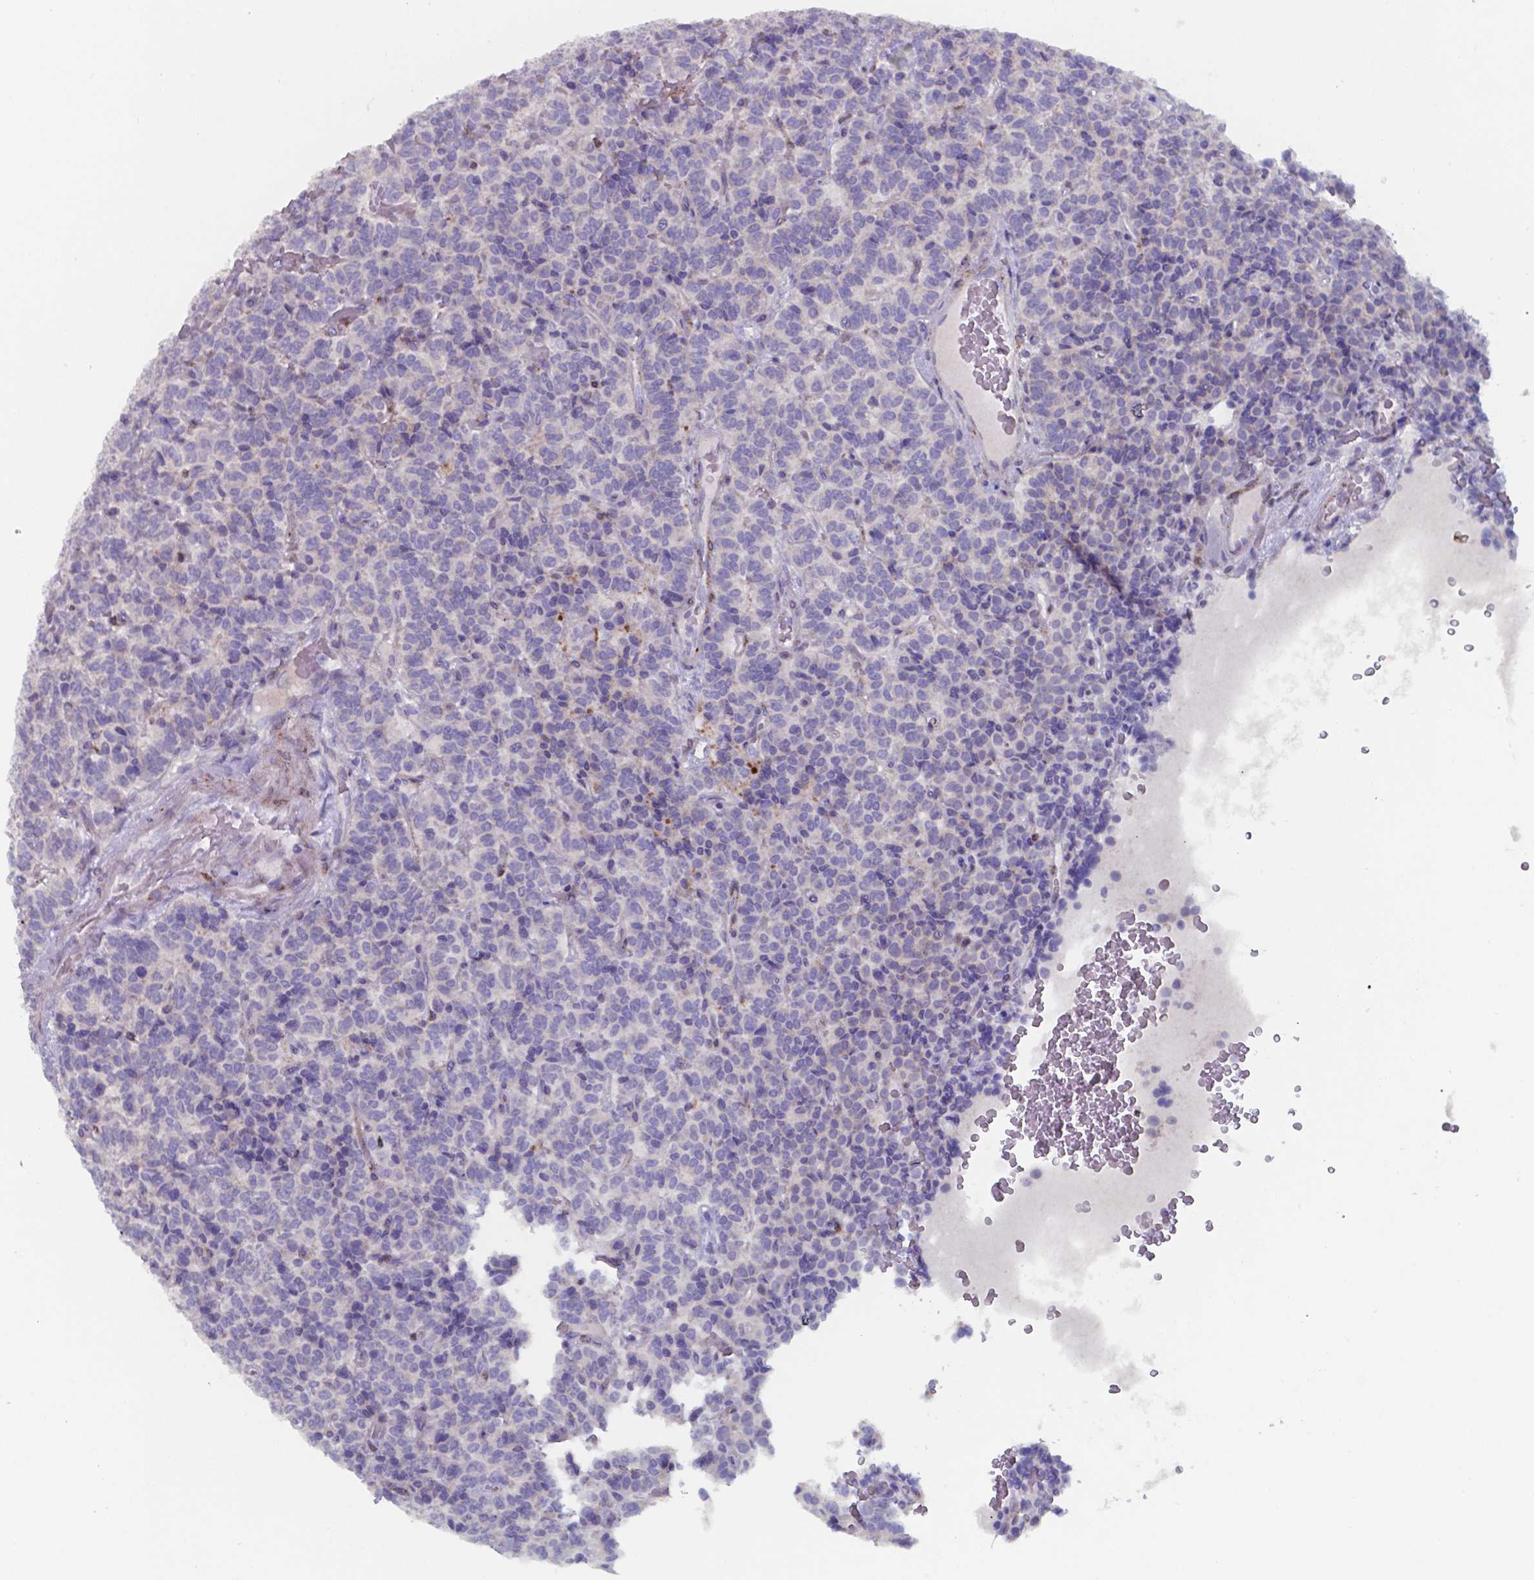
{"staining": {"intensity": "negative", "quantity": "none", "location": "none"}, "tissue": "carcinoid", "cell_type": "Tumor cells", "image_type": "cancer", "snomed": [{"axis": "morphology", "description": "Carcinoid, malignant, NOS"}, {"axis": "topography", "description": "Pancreas"}], "caption": "This is an immunohistochemistry photomicrograph of malignant carcinoid. There is no staining in tumor cells.", "gene": "PLA2R1", "patient": {"sex": "male", "age": 36}}